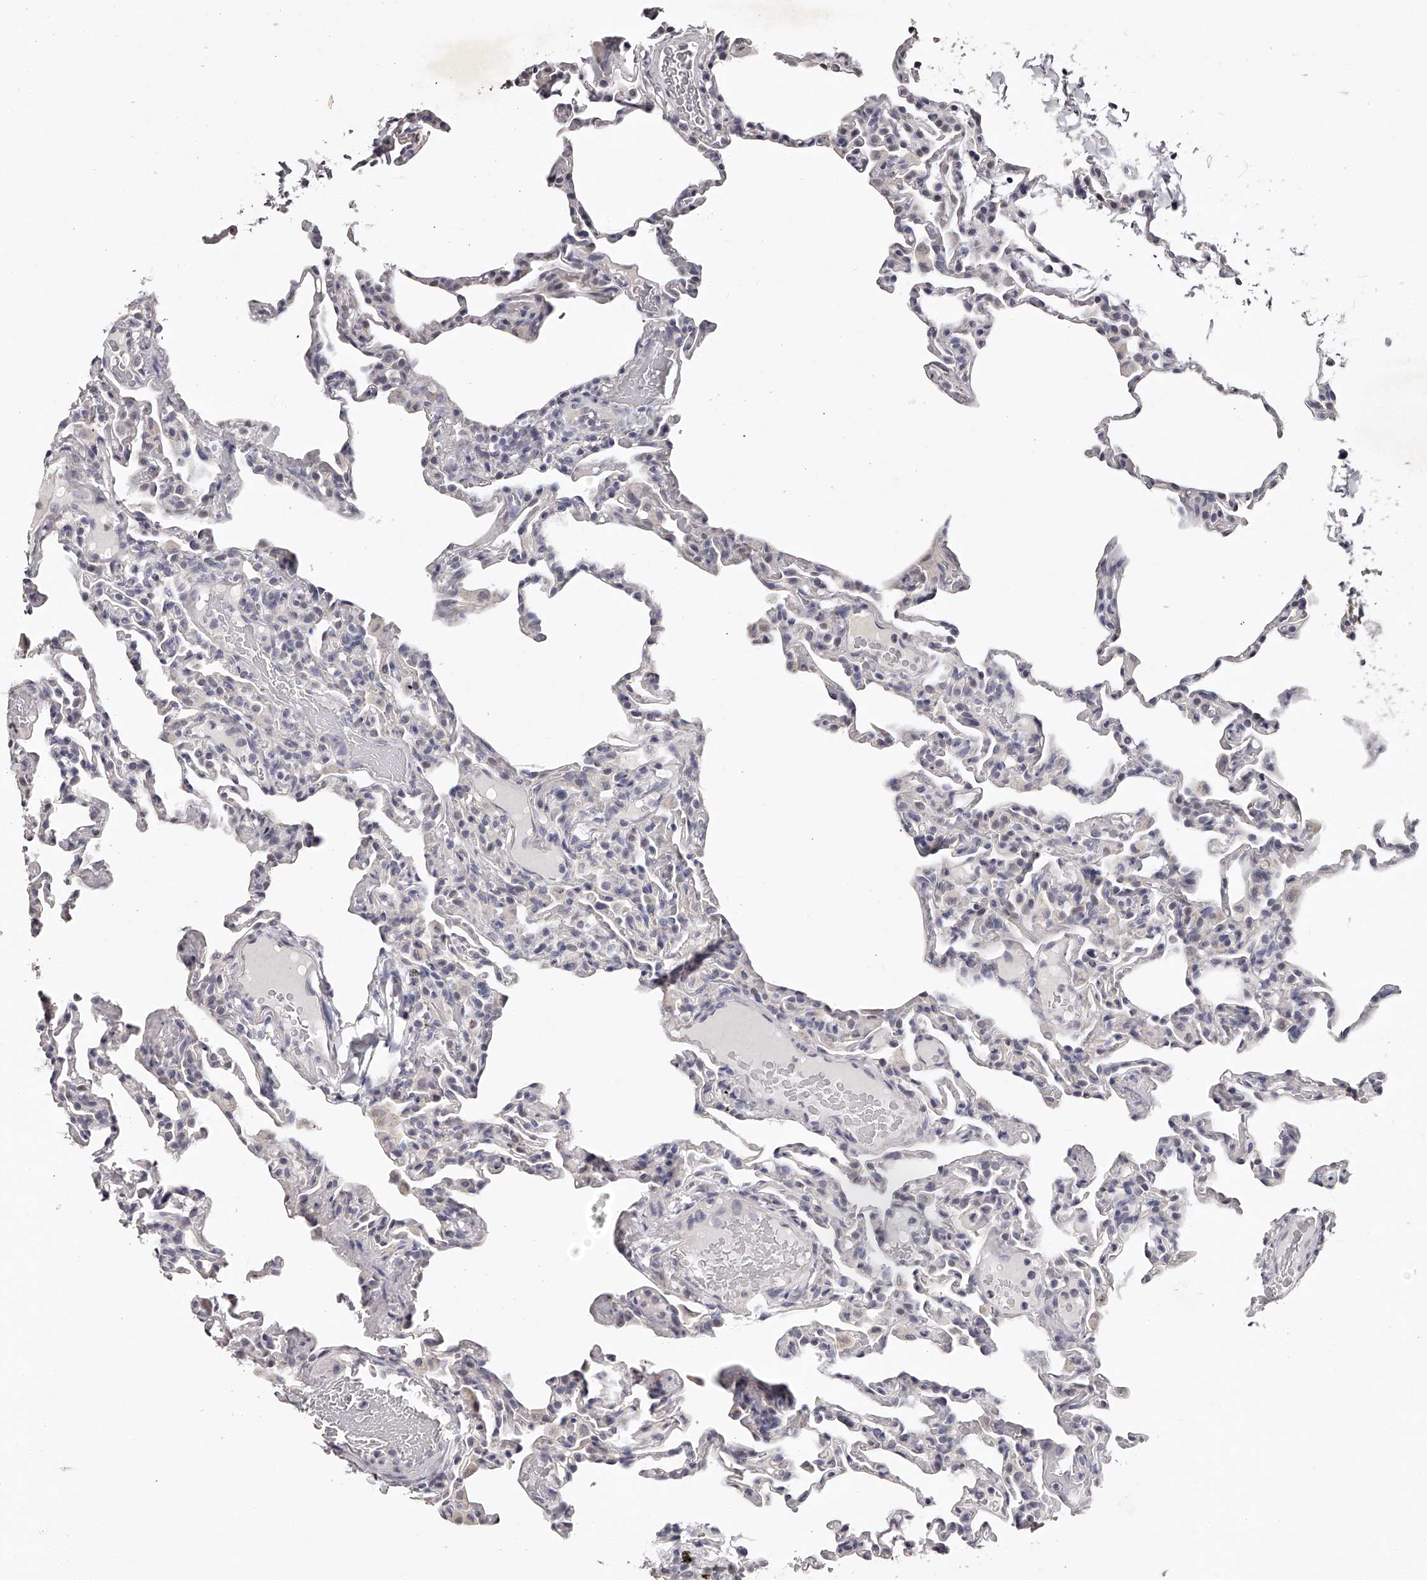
{"staining": {"intensity": "negative", "quantity": "none", "location": "none"}, "tissue": "lung", "cell_type": "Alveolar cells", "image_type": "normal", "snomed": [{"axis": "morphology", "description": "Normal tissue, NOS"}, {"axis": "topography", "description": "Lung"}], "caption": "DAB immunohistochemical staining of normal human lung exhibits no significant staining in alveolar cells.", "gene": "NT5DC1", "patient": {"sex": "male", "age": 20}}